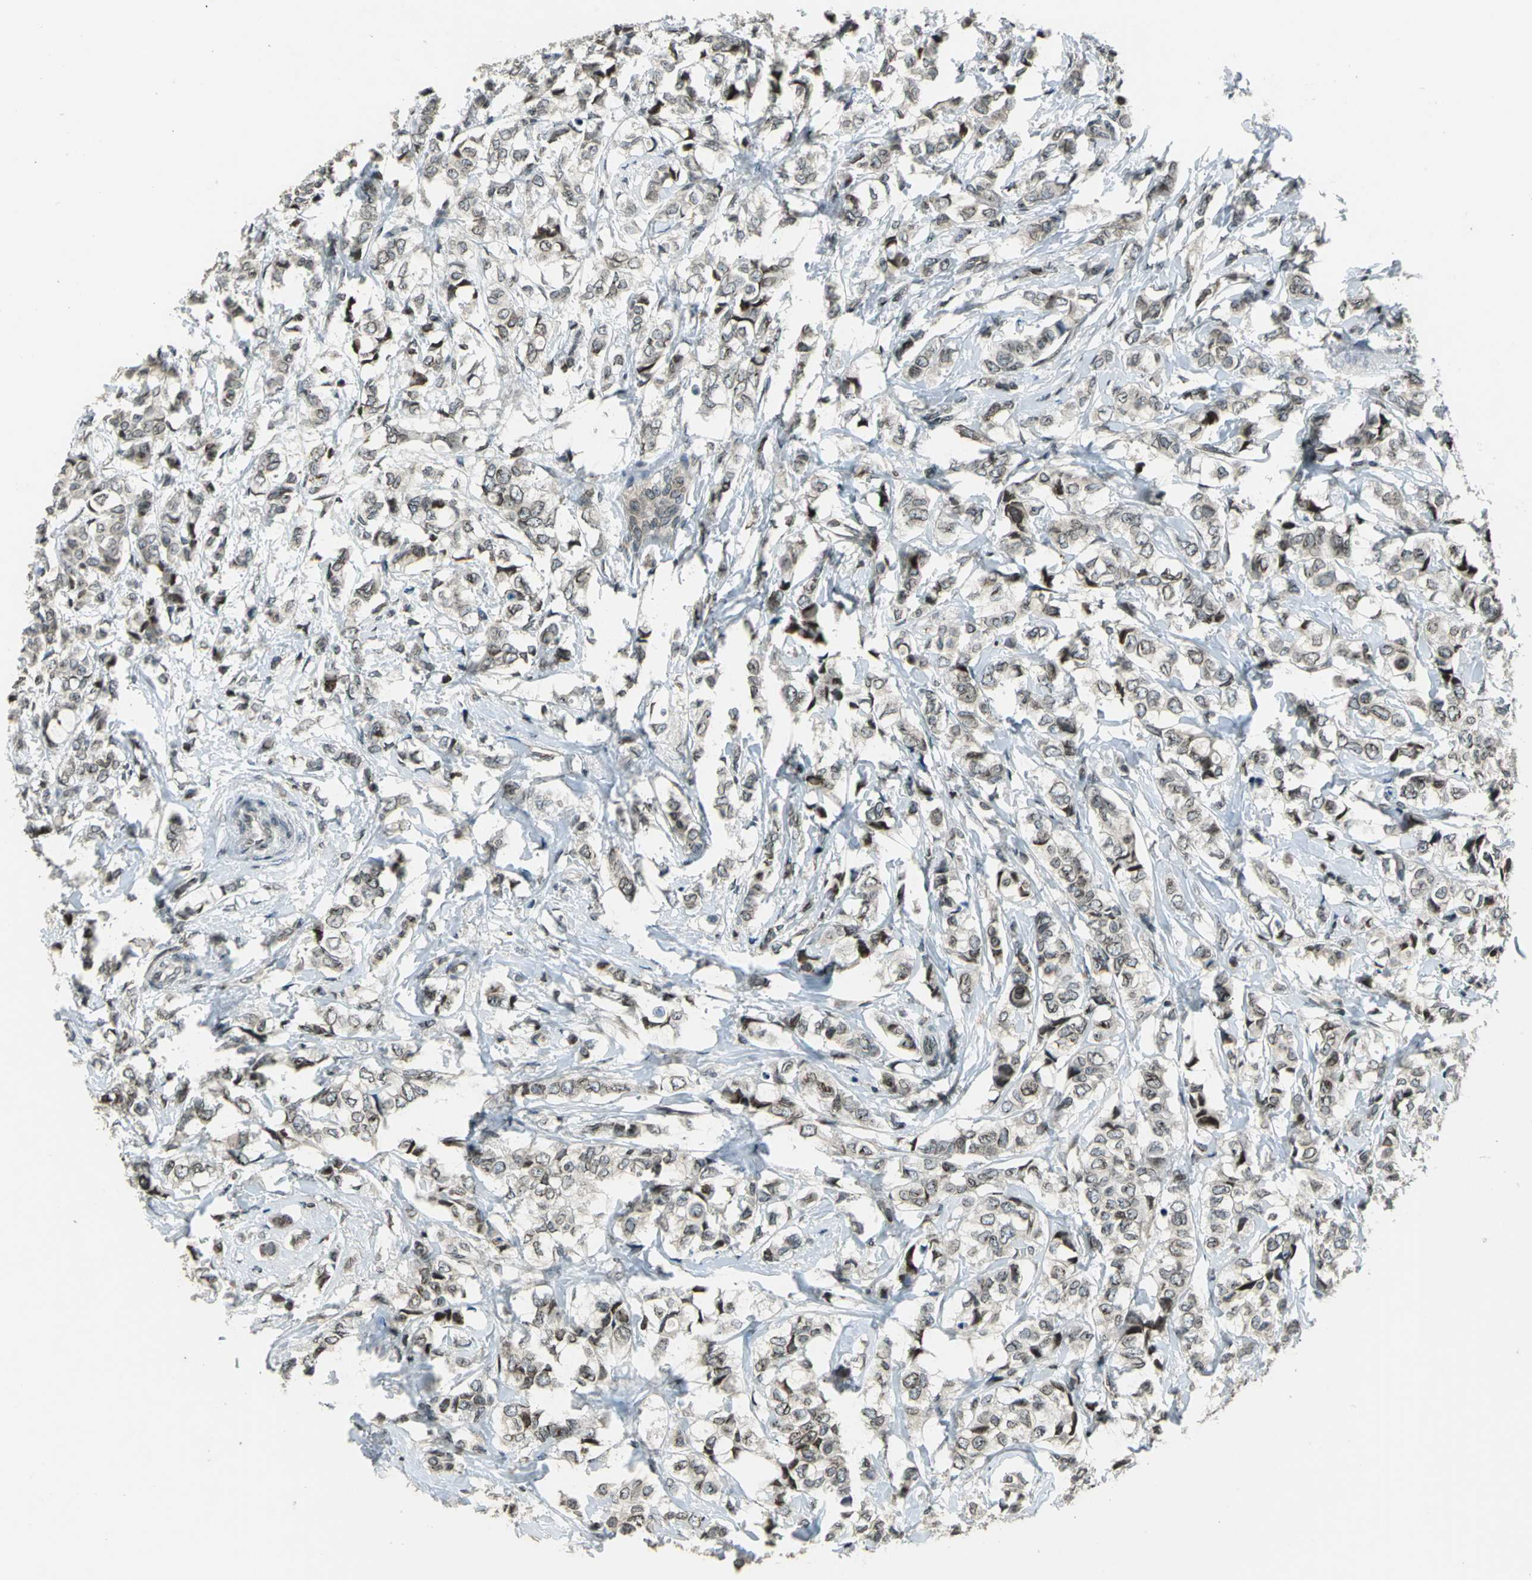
{"staining": {"intensity": "moderate", "quantity": "<25%", "location": "cytoplasmic/membranous,nuclear"}, "tissue": "breast cancer", "cell_type": "Tumor cells", "image_type": "cancer", "snomed": [{"axis": "morphology", "description": "Lobular carcinoma"}, {"axis": "topography", "description": "Breast"}], "caption": "The histopathology image shows a brown stain indicating the presence of a protein in the cytoplasmic/membranous and nuclear of tumor cells in breast lobular carcinoma.", "gene": "BRIP1", "patient": {"sex": "female", "age": 60}}